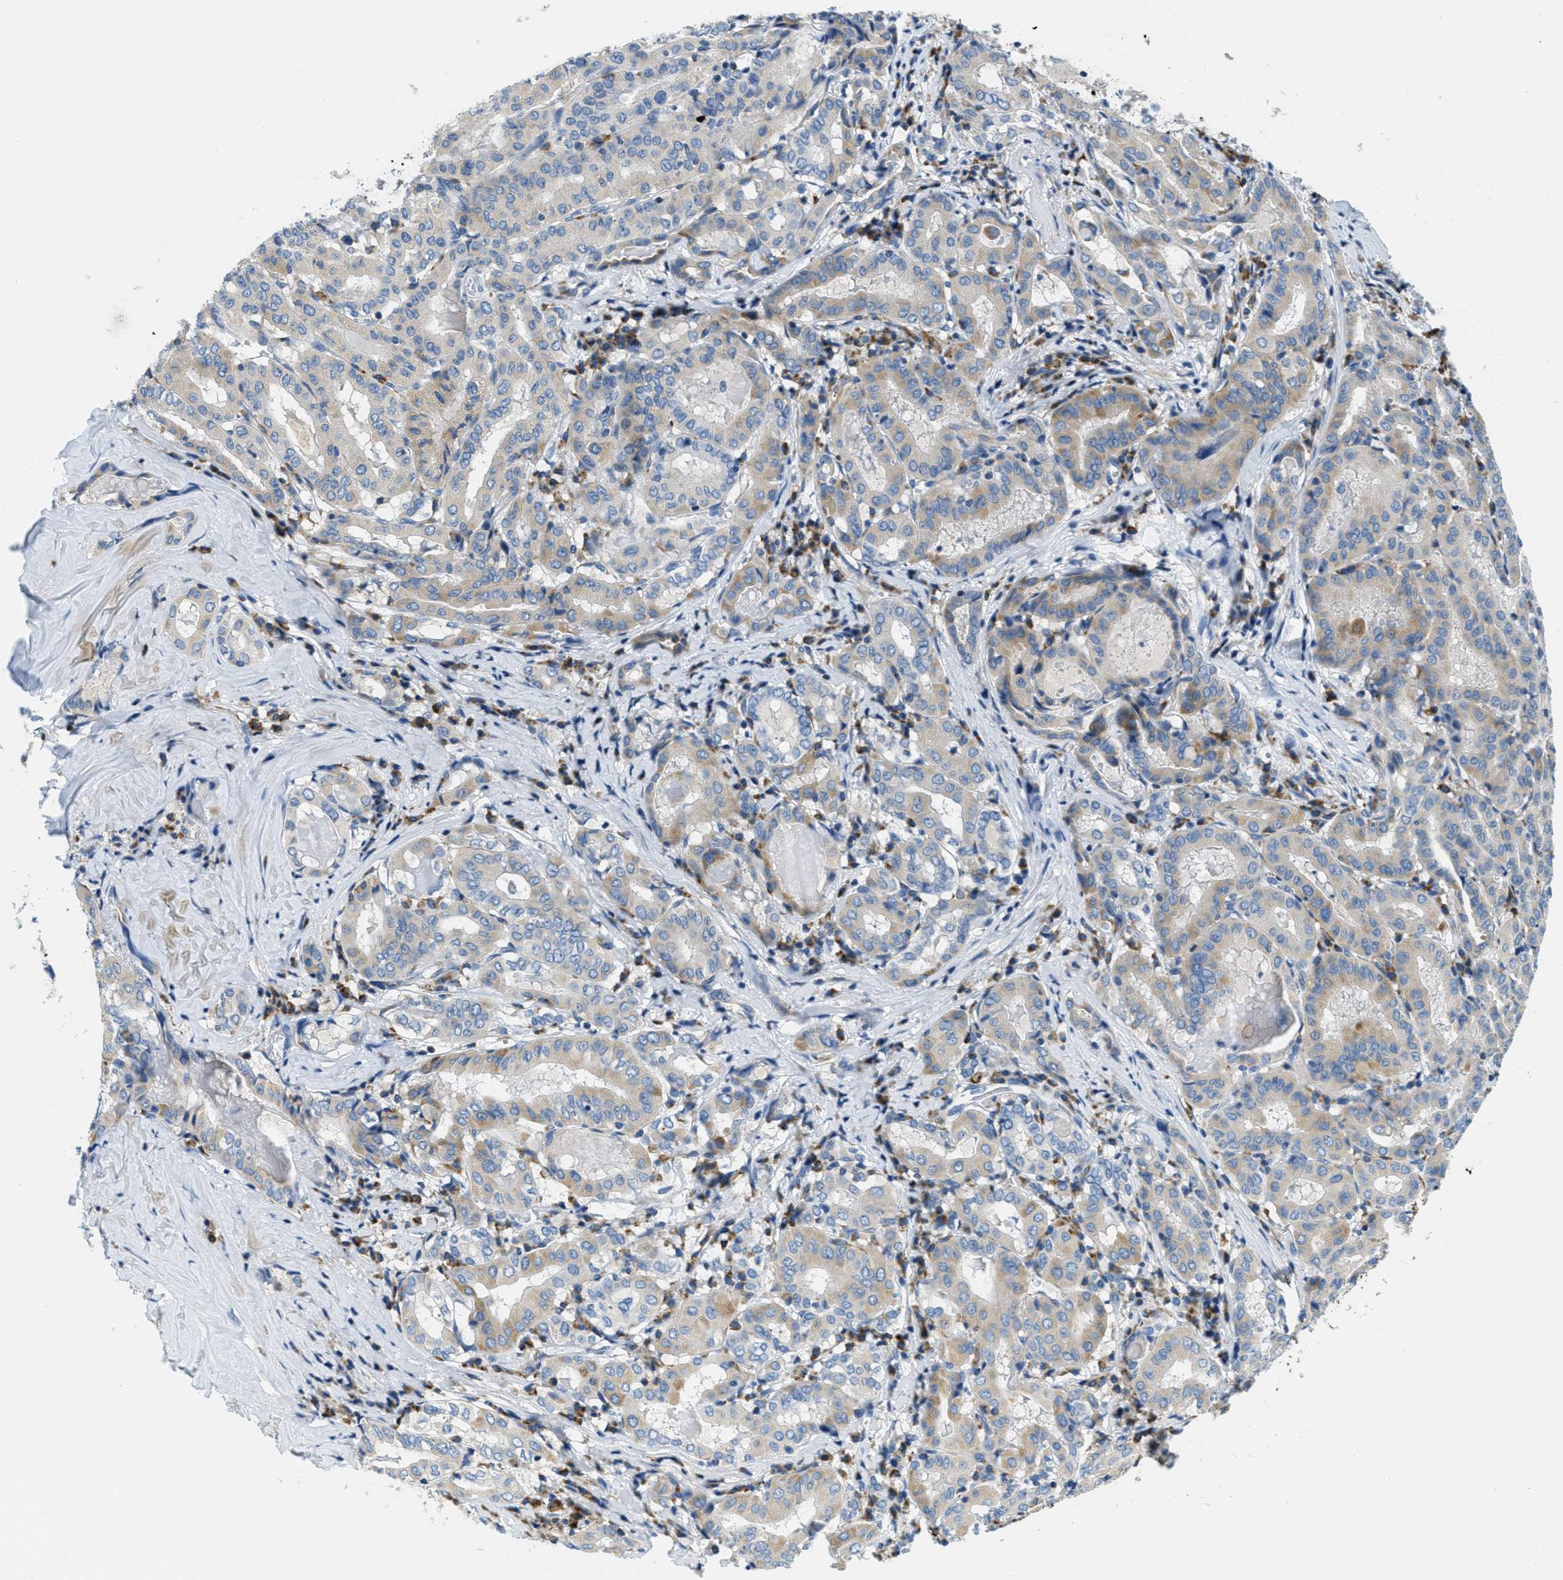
{"staining": {"intensity": "weak", "quantity": "25%-75%", "location": "cytoplasmic/membranous"}, "tissue": "thyroid cancer", "cell_type": "Tumor cells", "image_type": "cancer", "snomed": [{"axis": "morphology", "description": "Papillary adenocarcinoma, NOS"}, {"axis": "topography", "description": "Thyroid gland"}], "caption": "Thyroid cancer (papillary adenocarcinoma) was stained to show a protein in brown. There is low levels of weak cytoplasmic/membranous staining in approximately 25%-75% of tumor cells.", "gene": "CA4", "patient": {"sex": "female", "age": 42}}